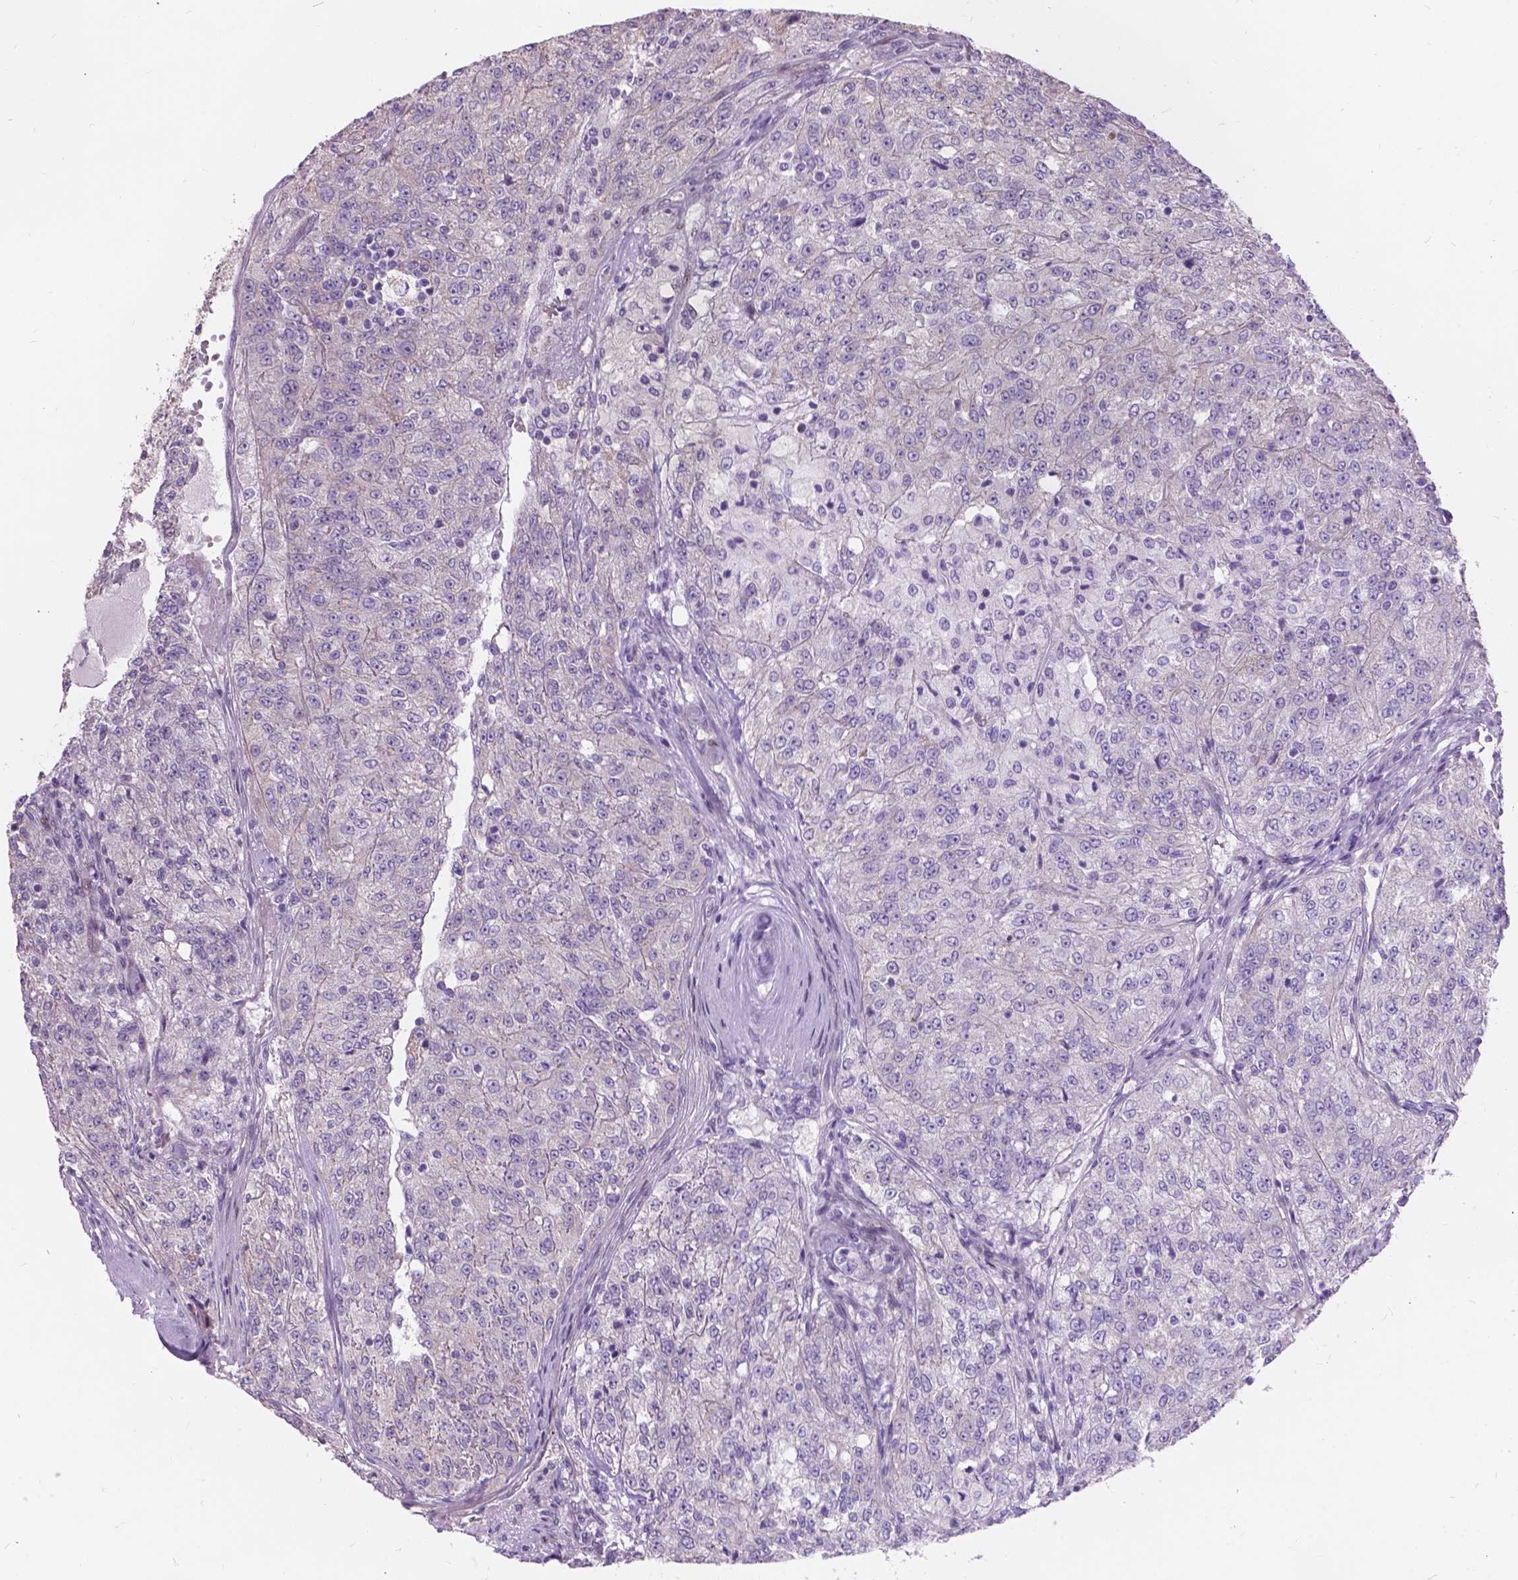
{"staining": {"intensity": "weak", "quantity": "<25%", "location": "cytoplasmic/membranous"}, "tissue": "renal cancer", "cell_type": "Tumor cells", "image_type": "cancer", "snomed": [{"axis": "morphology", "description": "Adenocarcinoma, NOS"}, {"axis": "topography", "description": "Kidney"}], "caption": "The immunohistochemistry (IHC) photomicrograph has no significant positivity in tumor cells of renal cancer (adenocarcinoma) tissue. (Brightfield microscopy of DAB IHC at high magnification).", "gene": "MYH14", "patient": {"sex": "female", "age": 63}}